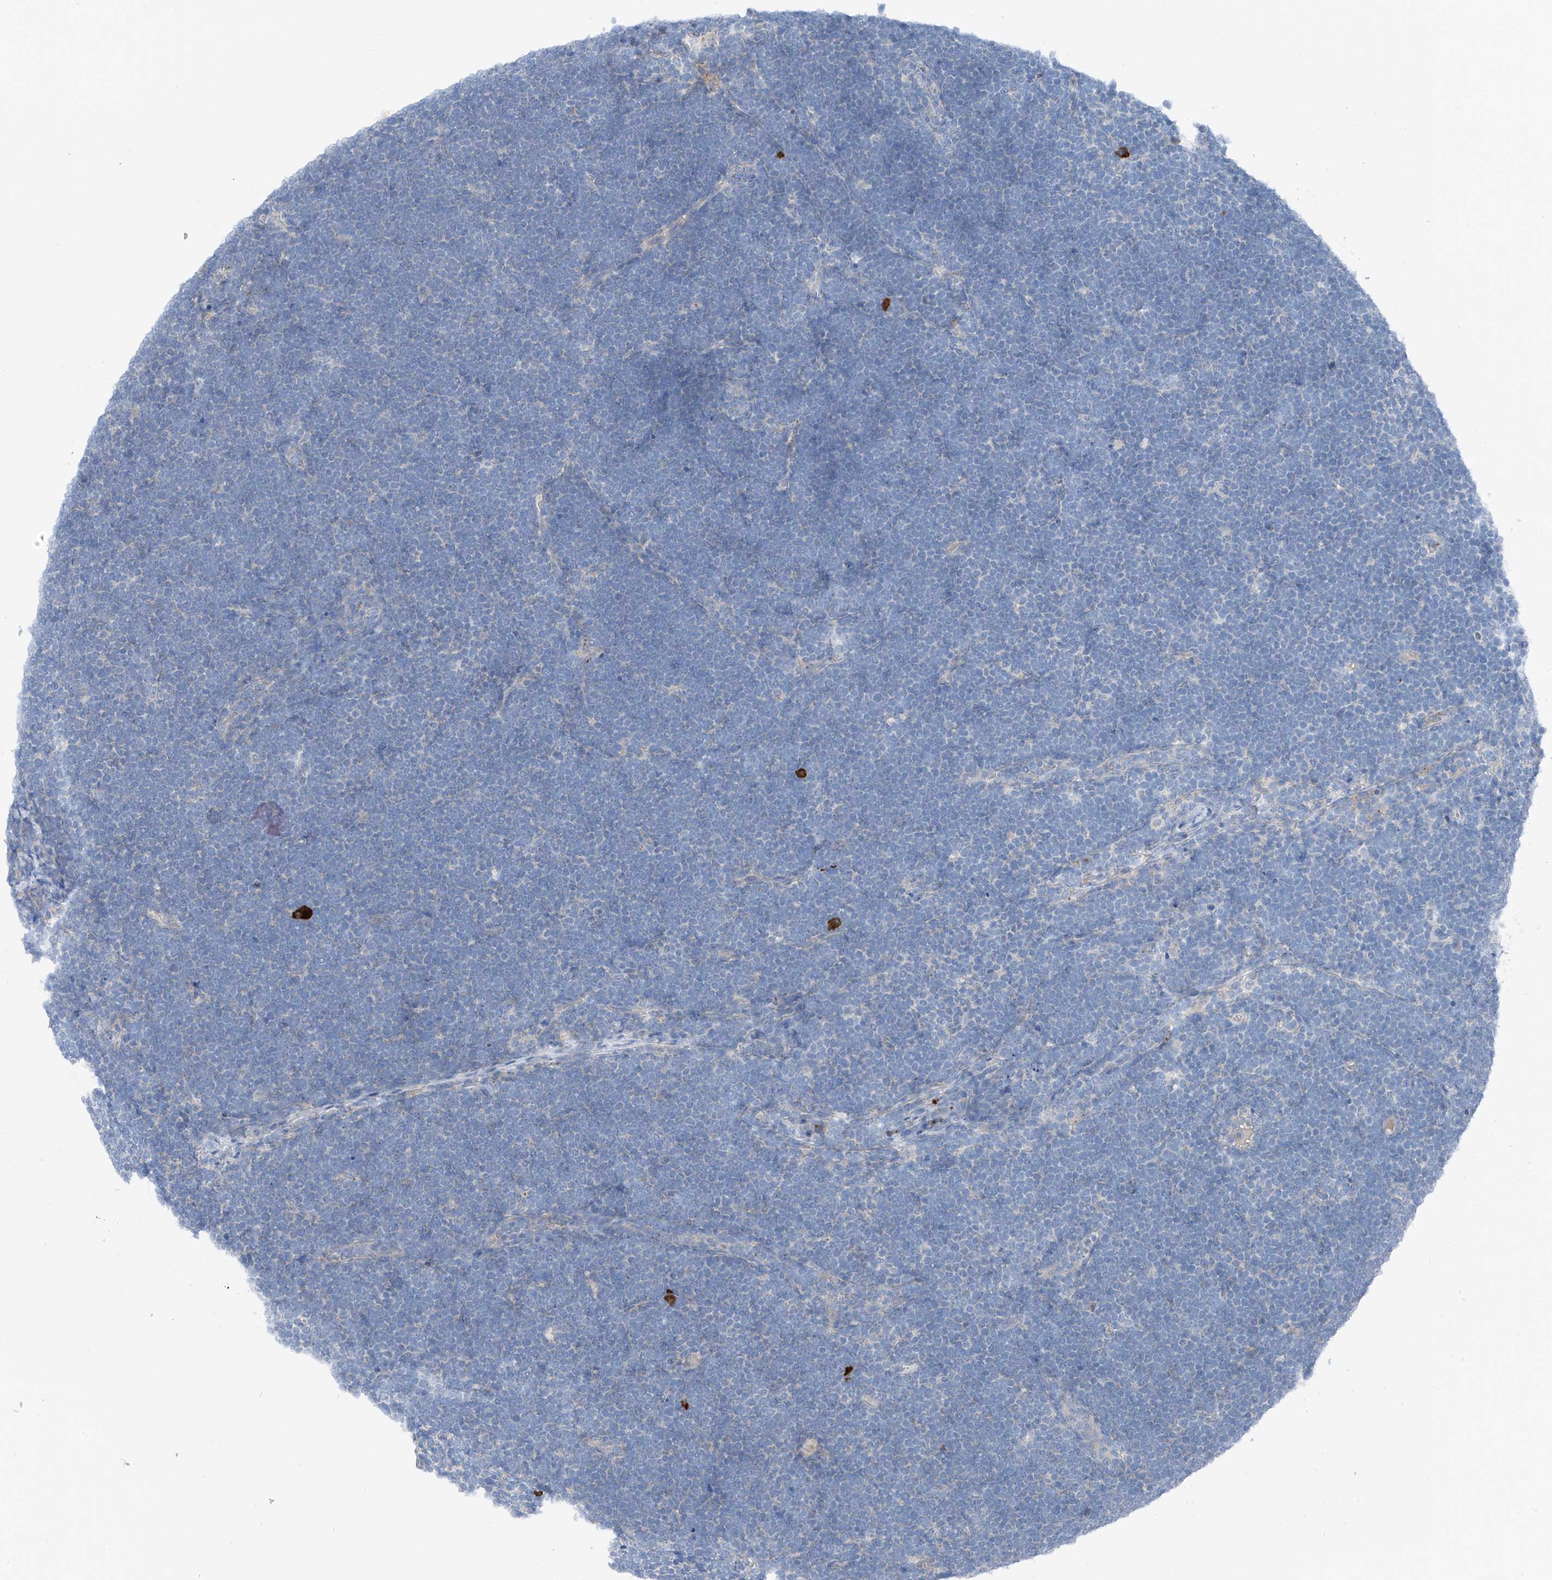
{"staining": {"intensity": "negative", "quantity": "none", "location": "none"}, "tissue": "lymphoma", "cell_type": "Tumor cells", "image_type": "cancer", "snomed": [{"axis": "morphology", "description": "Malignant lymphoma, non-Hodgkin's type, High grade"}, {"axis": "topography", "description": "Lymph node"}], "caption": "An immunohistochemistry (IHC) histopathology image of high-grade malignant lymphoma, non-Hodgkin's type is shown. There is no staining in tumor cells of high-grade malignant lymphoma, non-Hodgkin's type.", "gene": "CHMP2B", "patient": {"sex": "male", "age": 13}}